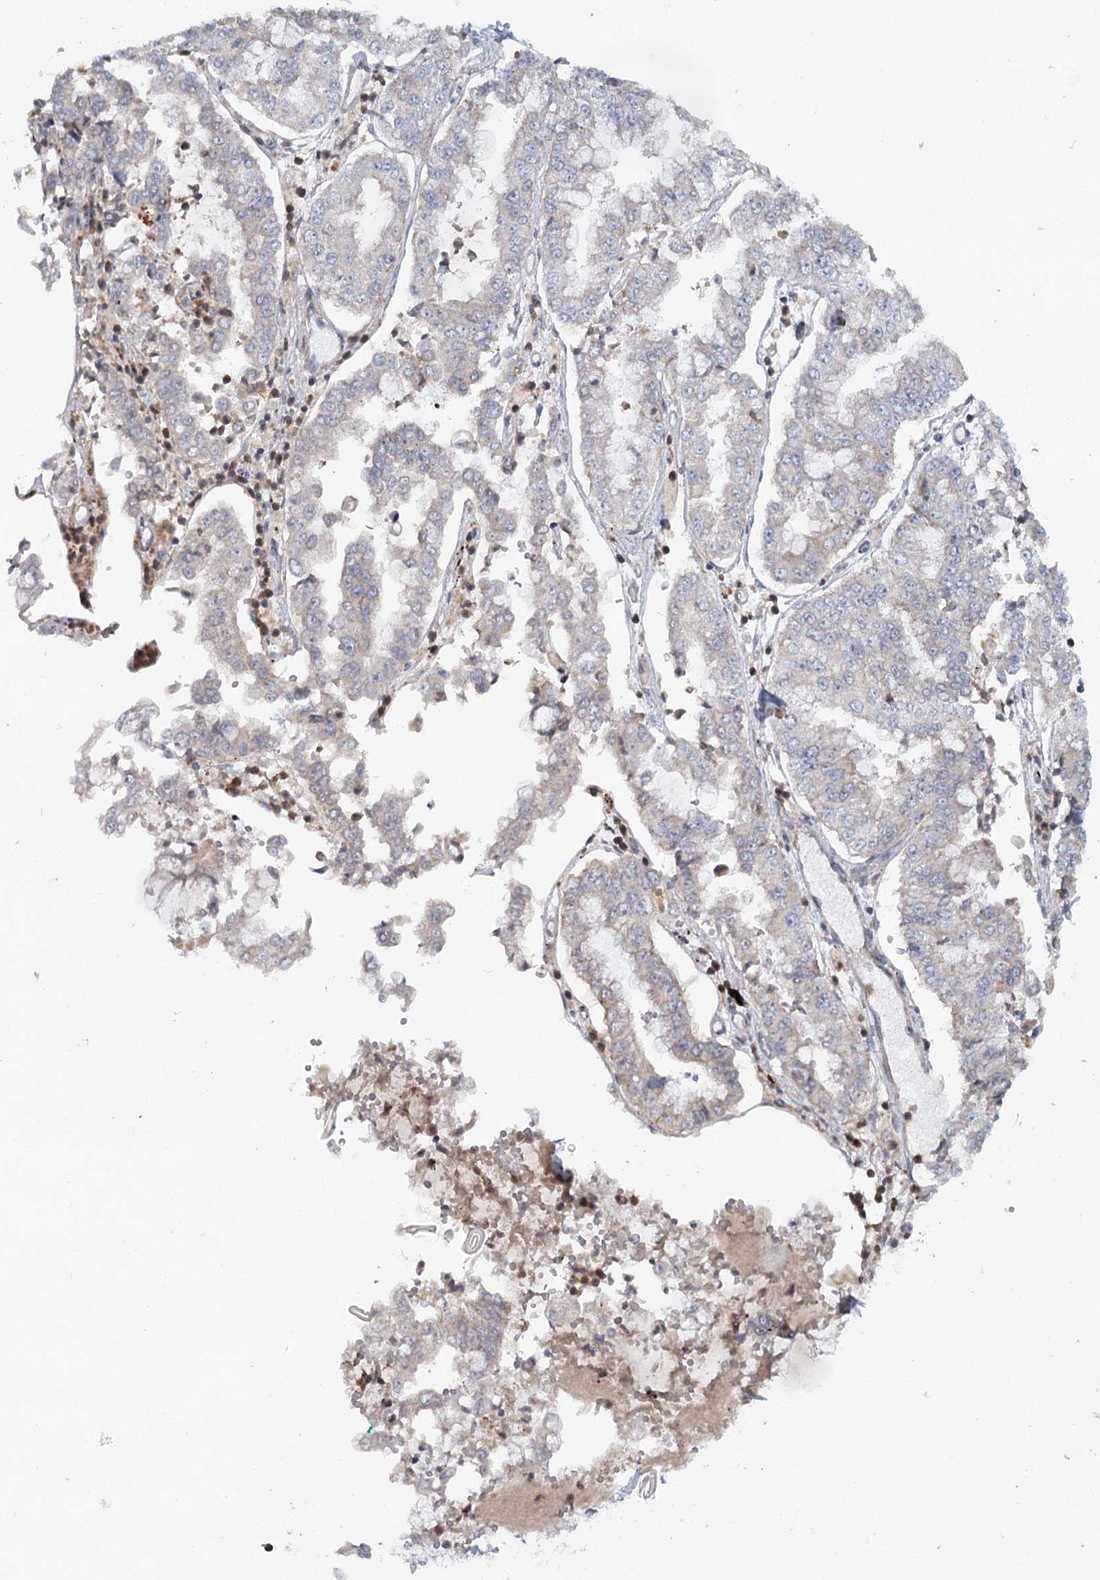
{"staining": {"intensity": "negative", "quantity": "none", "location": "none"}, "tissue": "stomach cancer", "cell_type": "Tumor cells", "image_type": "cancer", "snomed": [{"axis": "morphology", "description": "Adenocarcinoma, NOS"}, {"axis": "topography", "description": "Stomach"}], "caption": "Photomicrograph shows no significant protein expression in tumor cells of stomach cancer (adenocarcinoma).", "gene": "MAP3K13", "patient": {"sex": "male", "age": 76}}